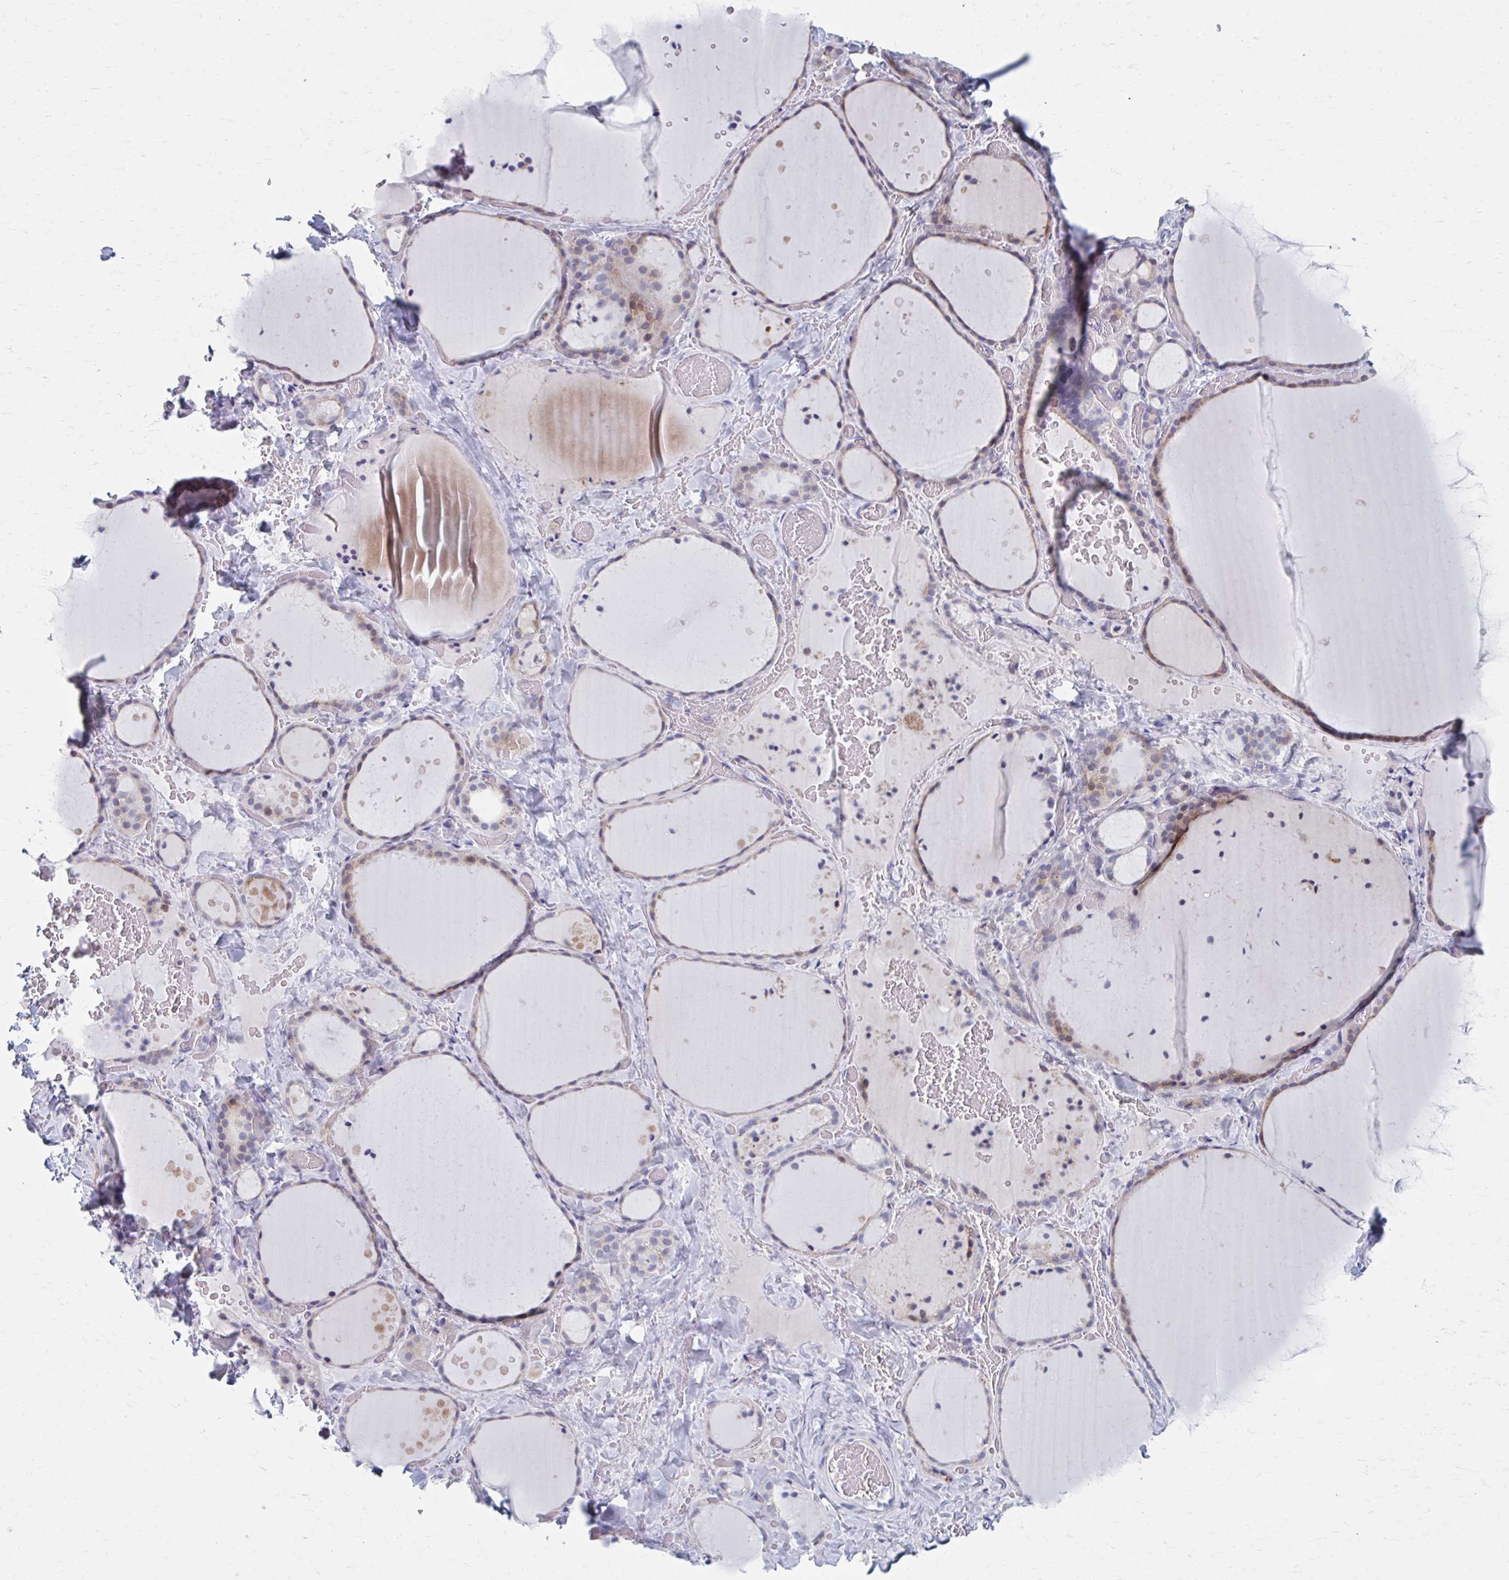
{"staining": {"intensity": "weak", "quantity": "25%-75%", "location": "cytoplasmic/membranous"}, "tissue": "thyroid gland", "cell_type": "Glandular cells", "image_type": "normal", "snomed": [{"axis": "morphology", "description": "Normal tissue, NOS"}, {"axis": "topography", "description": "Thyroid gland"}], "caption": "A low amount of weak cytoplasmic/membranous expression is present in about 25%-75% of glandular cells in benign thyroid gland. (DAB = brown stain, brightfield microscopy at high magnification).", "gene": "ABHD16B", "patient": {"sex": "female", "age": 36}}